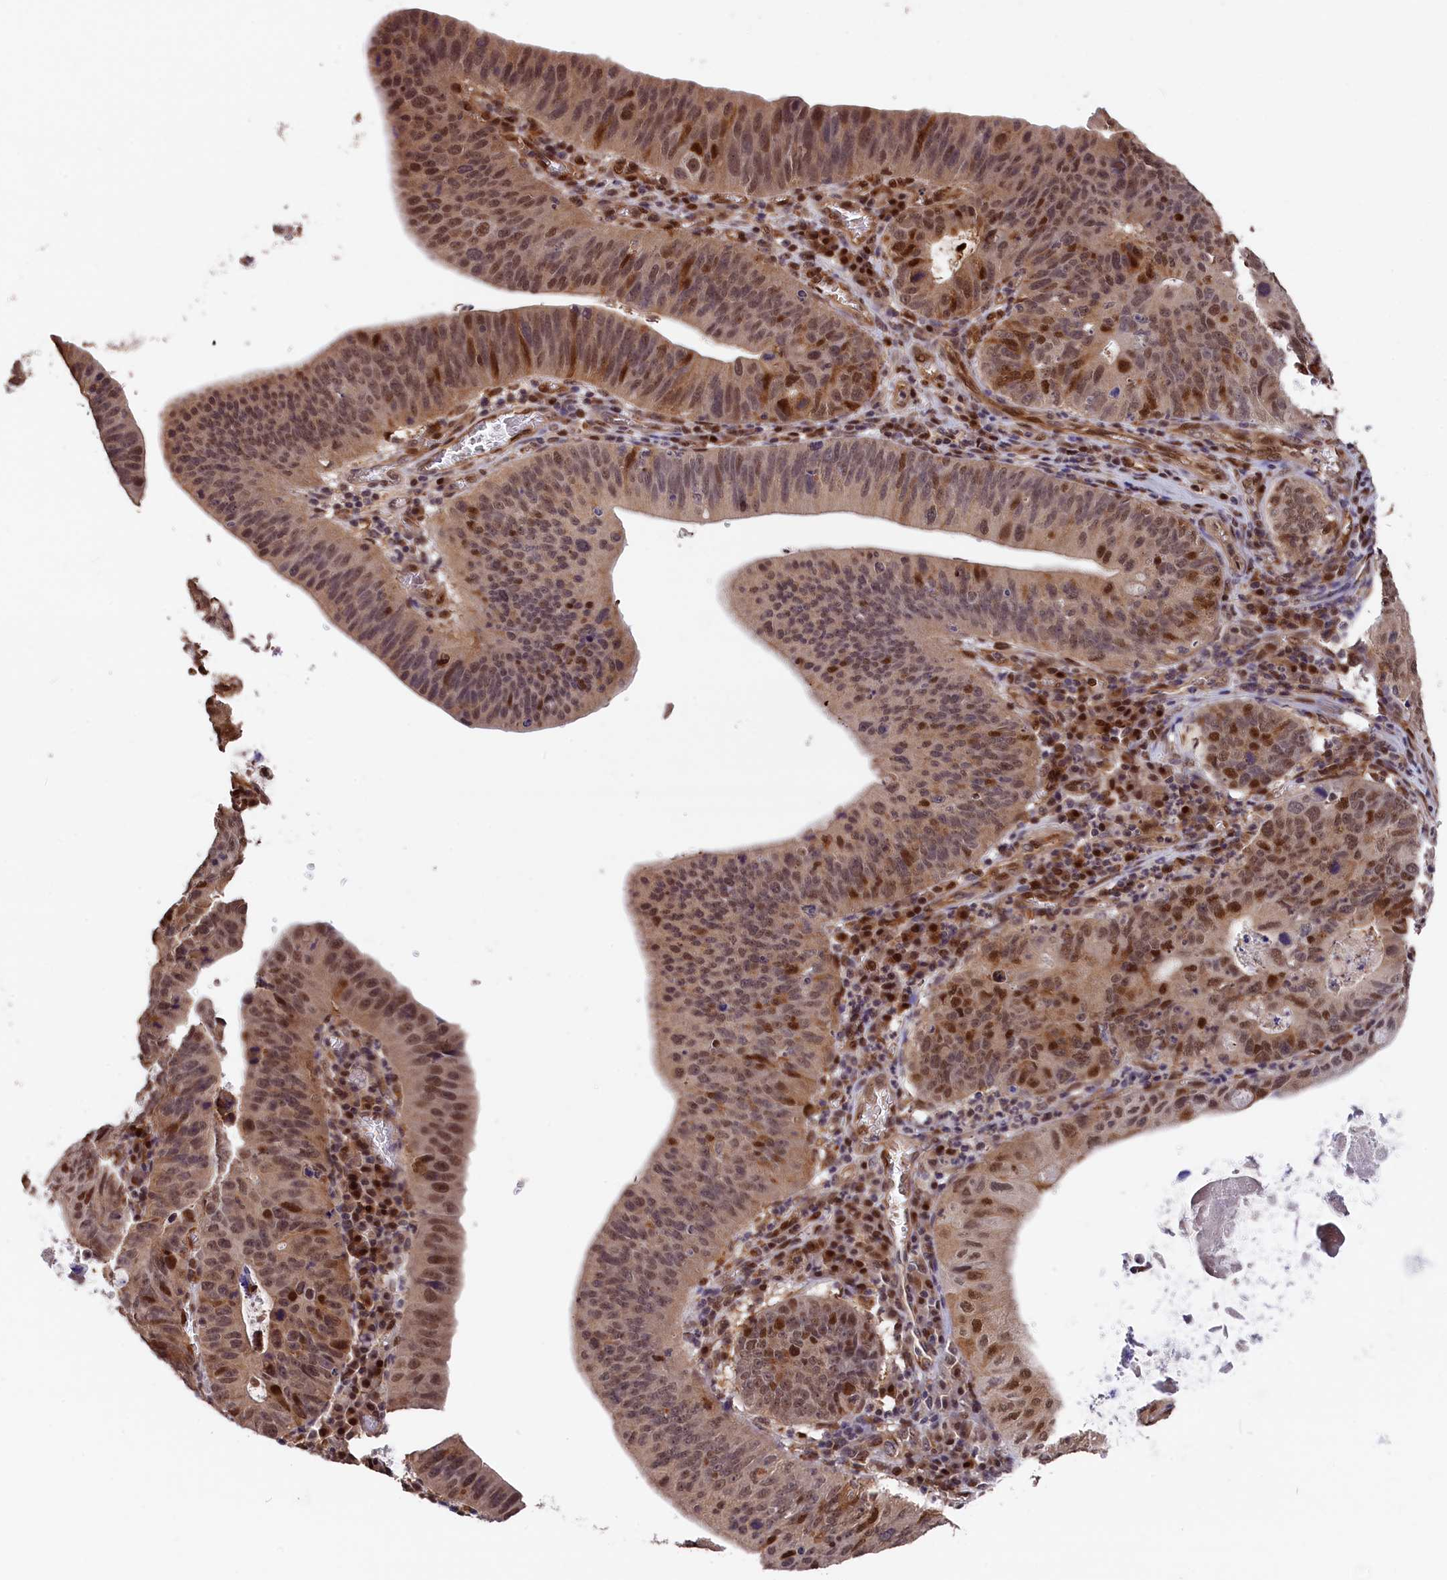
{"staining": {"intensity": "moderate", "quantity": ">75%", "location": "cytoplasmic/membranous,nuclear"}, "tissue": "stomach cancer", "cell_type": "Tumor cells", "image_type": "cancer", "snomed": [{"axis": "morphology", "description": "Adenocarcinoma, NOS"}, {"axis": "topography", "description": "Stomach"}], "caption": "Immunohistochemical staining of stomach cancer demonstrates medium levels of moderate cytoplasmic/membranous and nuclear expression in about >75% of tumor cells. Ihc stains the protein of interest in brown and the nuclei are stained blue.", "gene": "ADRM1", "patient": {"sex": "male", "age": 59}}